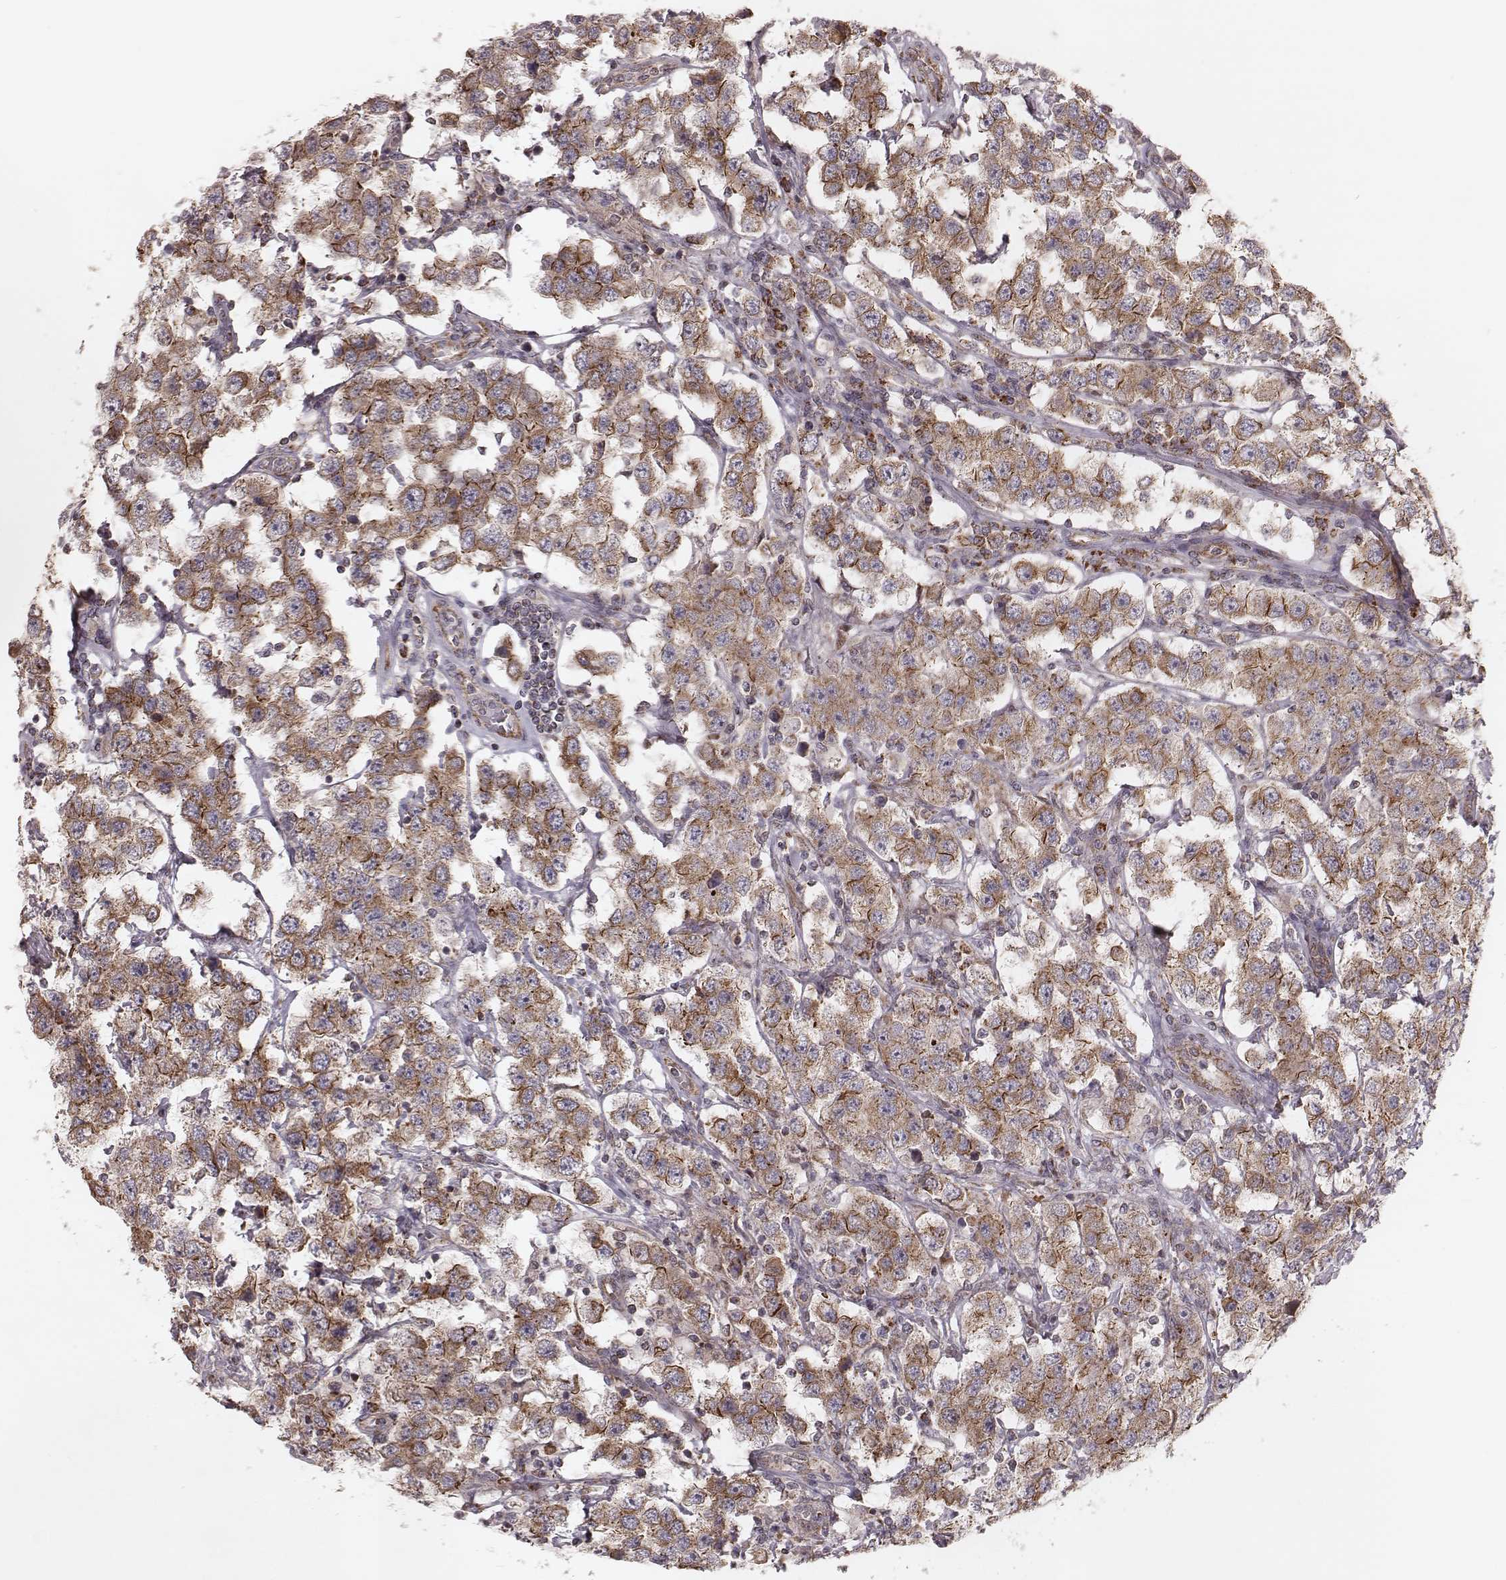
{"staining": {"intensity": "moderate", "quantity": ">75%", "location": "cytoplasmic/membranous"}, "tissue": "testis cancer", "cell_type": "Tumor cells", "image_type": "cancer", "snomed": [{"axis": "morphology", "description": "Seminoma, NOS"}, {"axis": "topography", "description": "Testis"}], "caption": "There is medium levels of moderate cytoplasmic/membranous expression in tumor cells of testis cancer (seminoma), as demonstrated by immunohistochemical staining (brown color).", "gene": "NDUFA7", "patient": {"sex": "male", "age": 52}}